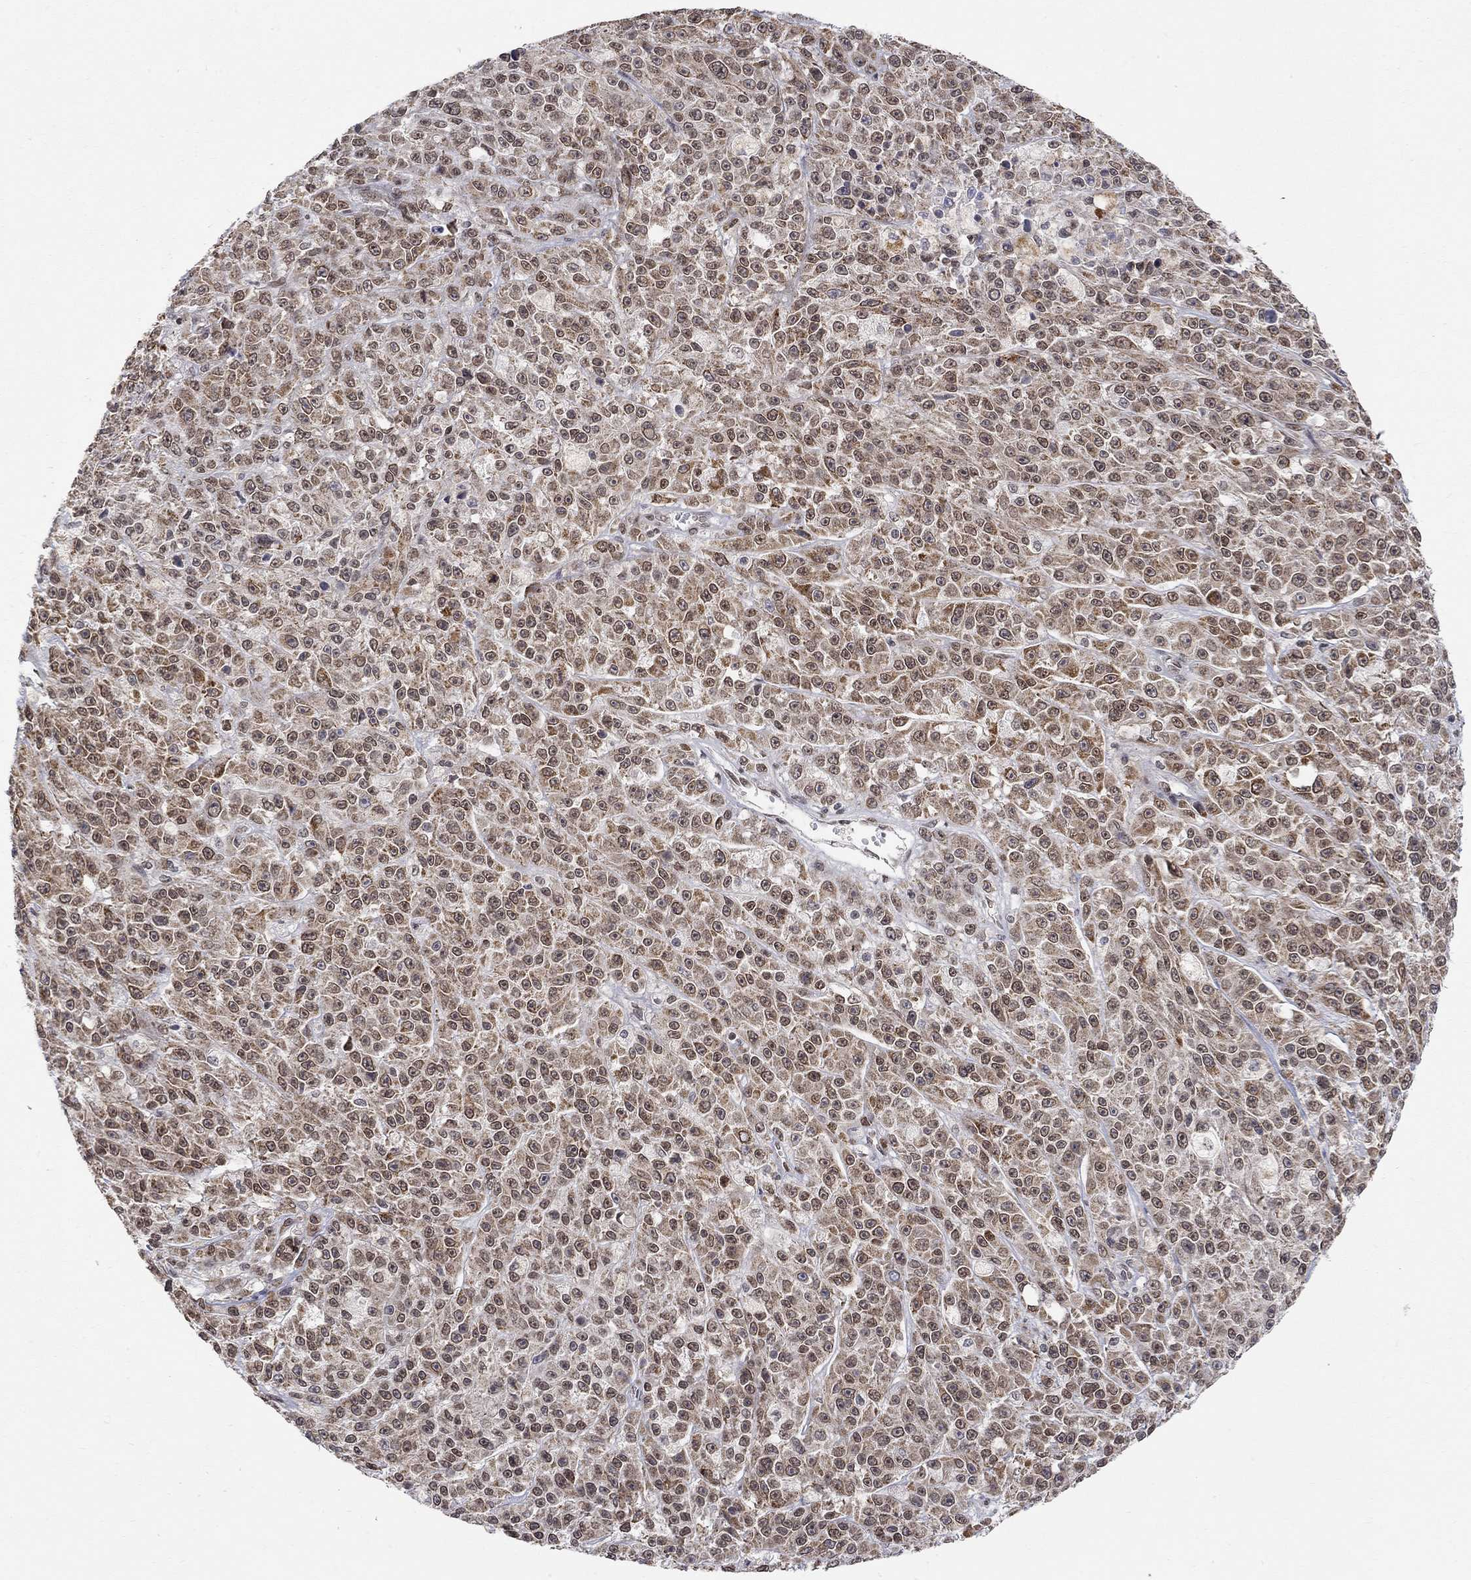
{"staining": {"intensity": "moderate", "quantity": "25%-75%", "location": "cytoplasmic/membranous,nuclear"}, "tissue": "melanoma", "cell_type": "Tumor cells", "image_type": "cancer", "snomed": [{"axis": "morphology", "description": "Malignant melanoma, NOS"}, {"axis": "topography", "description": "Skin"}], "caption": "A brown stain labels moderate cytoplasmic/membranous and nuclear positivity of a protein in melanoma tumor cells. Using DAB (brown) and hematoxylin (blue) stains, captured at high magnification using brightfield microscopy.", "gene": "KLF12", "patient": {"sex": "female", "age": 58}}